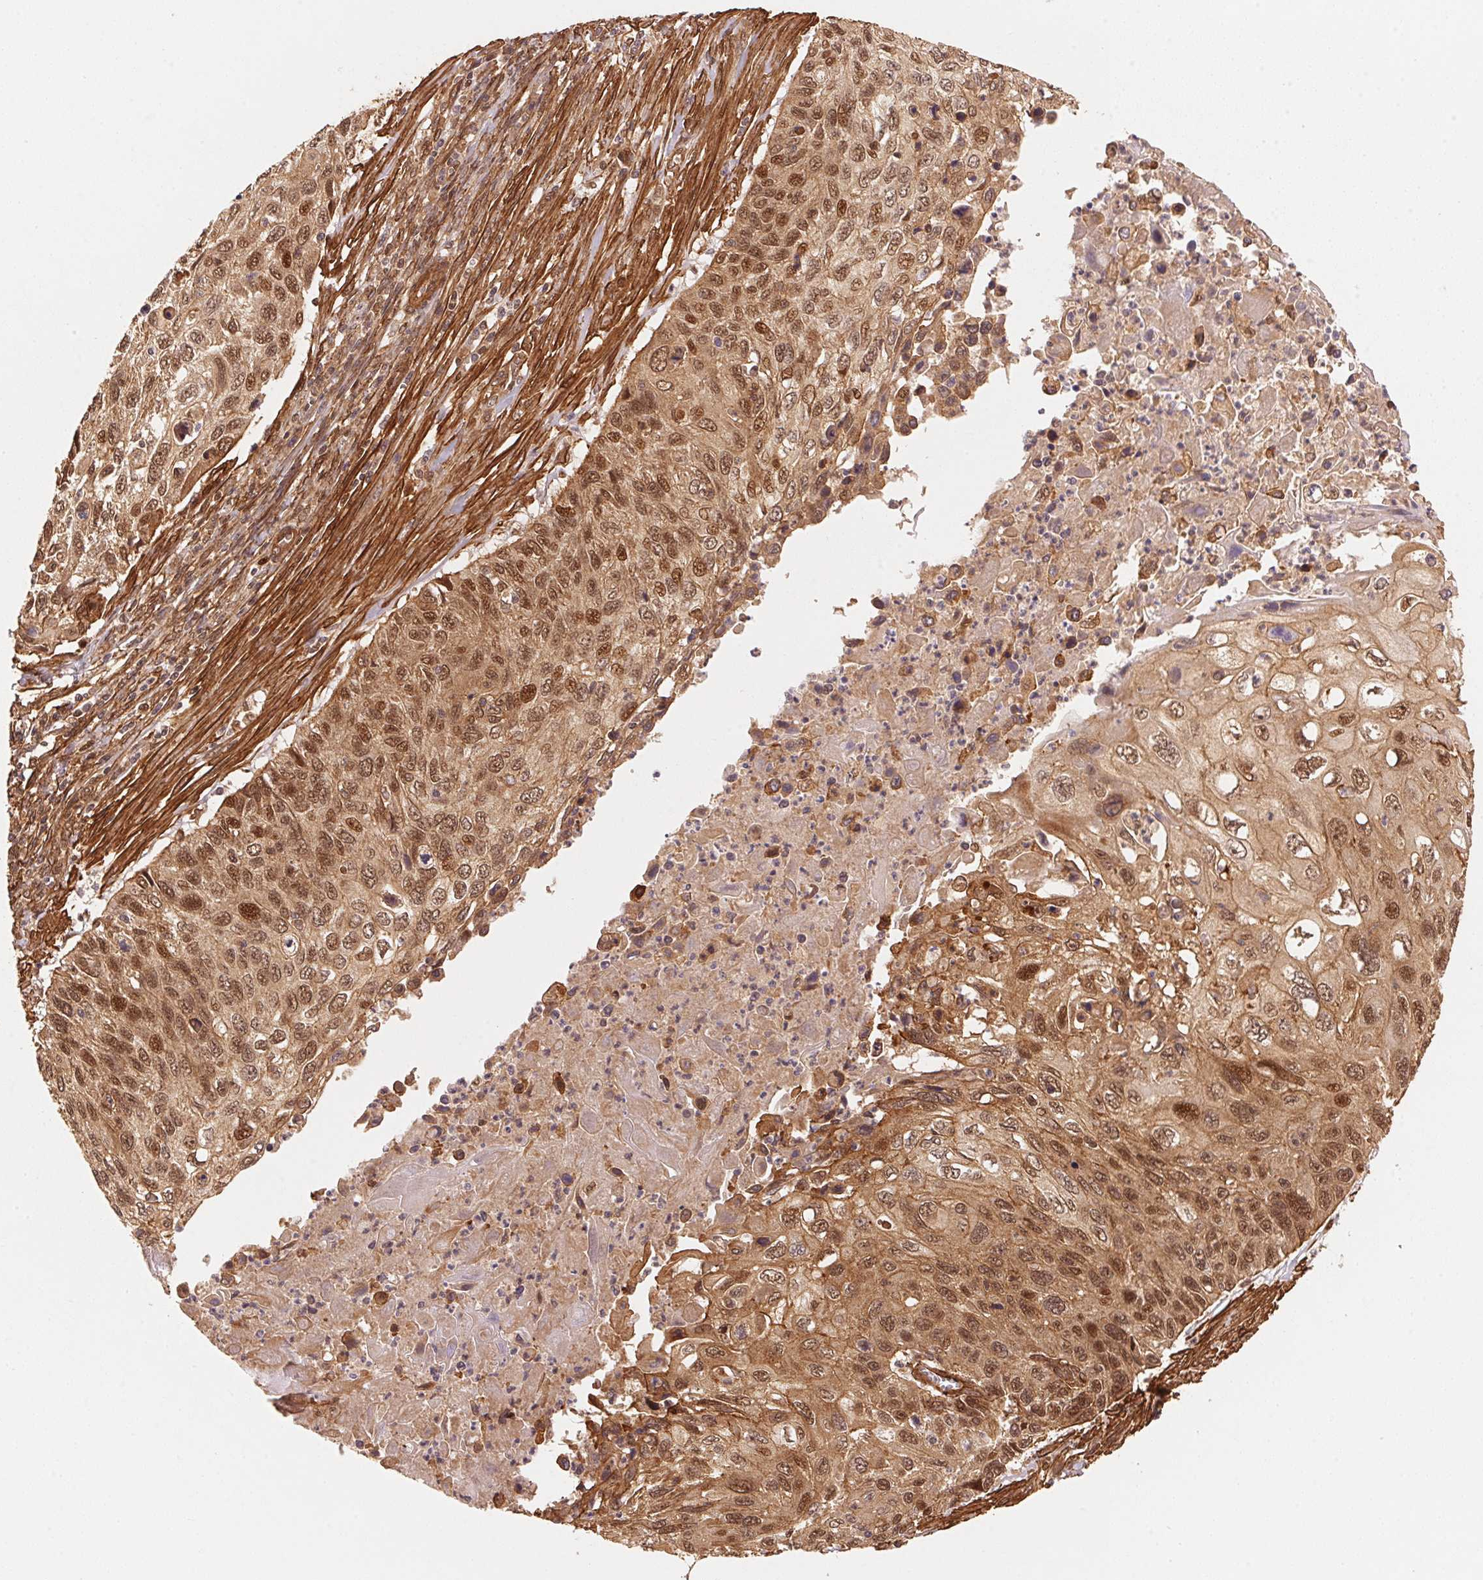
{"staining": {"intensity": "moderate", "quantity": ">75%", "location": "cytoplasmic/membranous,nuclear"}, "tissue": "cervical cancer", "cell_type": "Tumor cells", "image_type": "cancer", "snomed": [{"axis": "morphology", "description": "Squamous cell carcinoma, NOS"}, {"axis": "topography", "description": "Cervix"}], "caption": "This histopathology image demonstrates cervical squamous cell carcinoma stained with immunohistochemistry to label a protein in brown. The cytoplasmic/membranous and nuclear of tumor cells show moderate positivity for the protein. Nuclei are counter-stained blue.", "gene": "TNIP2", "patient": {"sex": "female", "age": 70}}